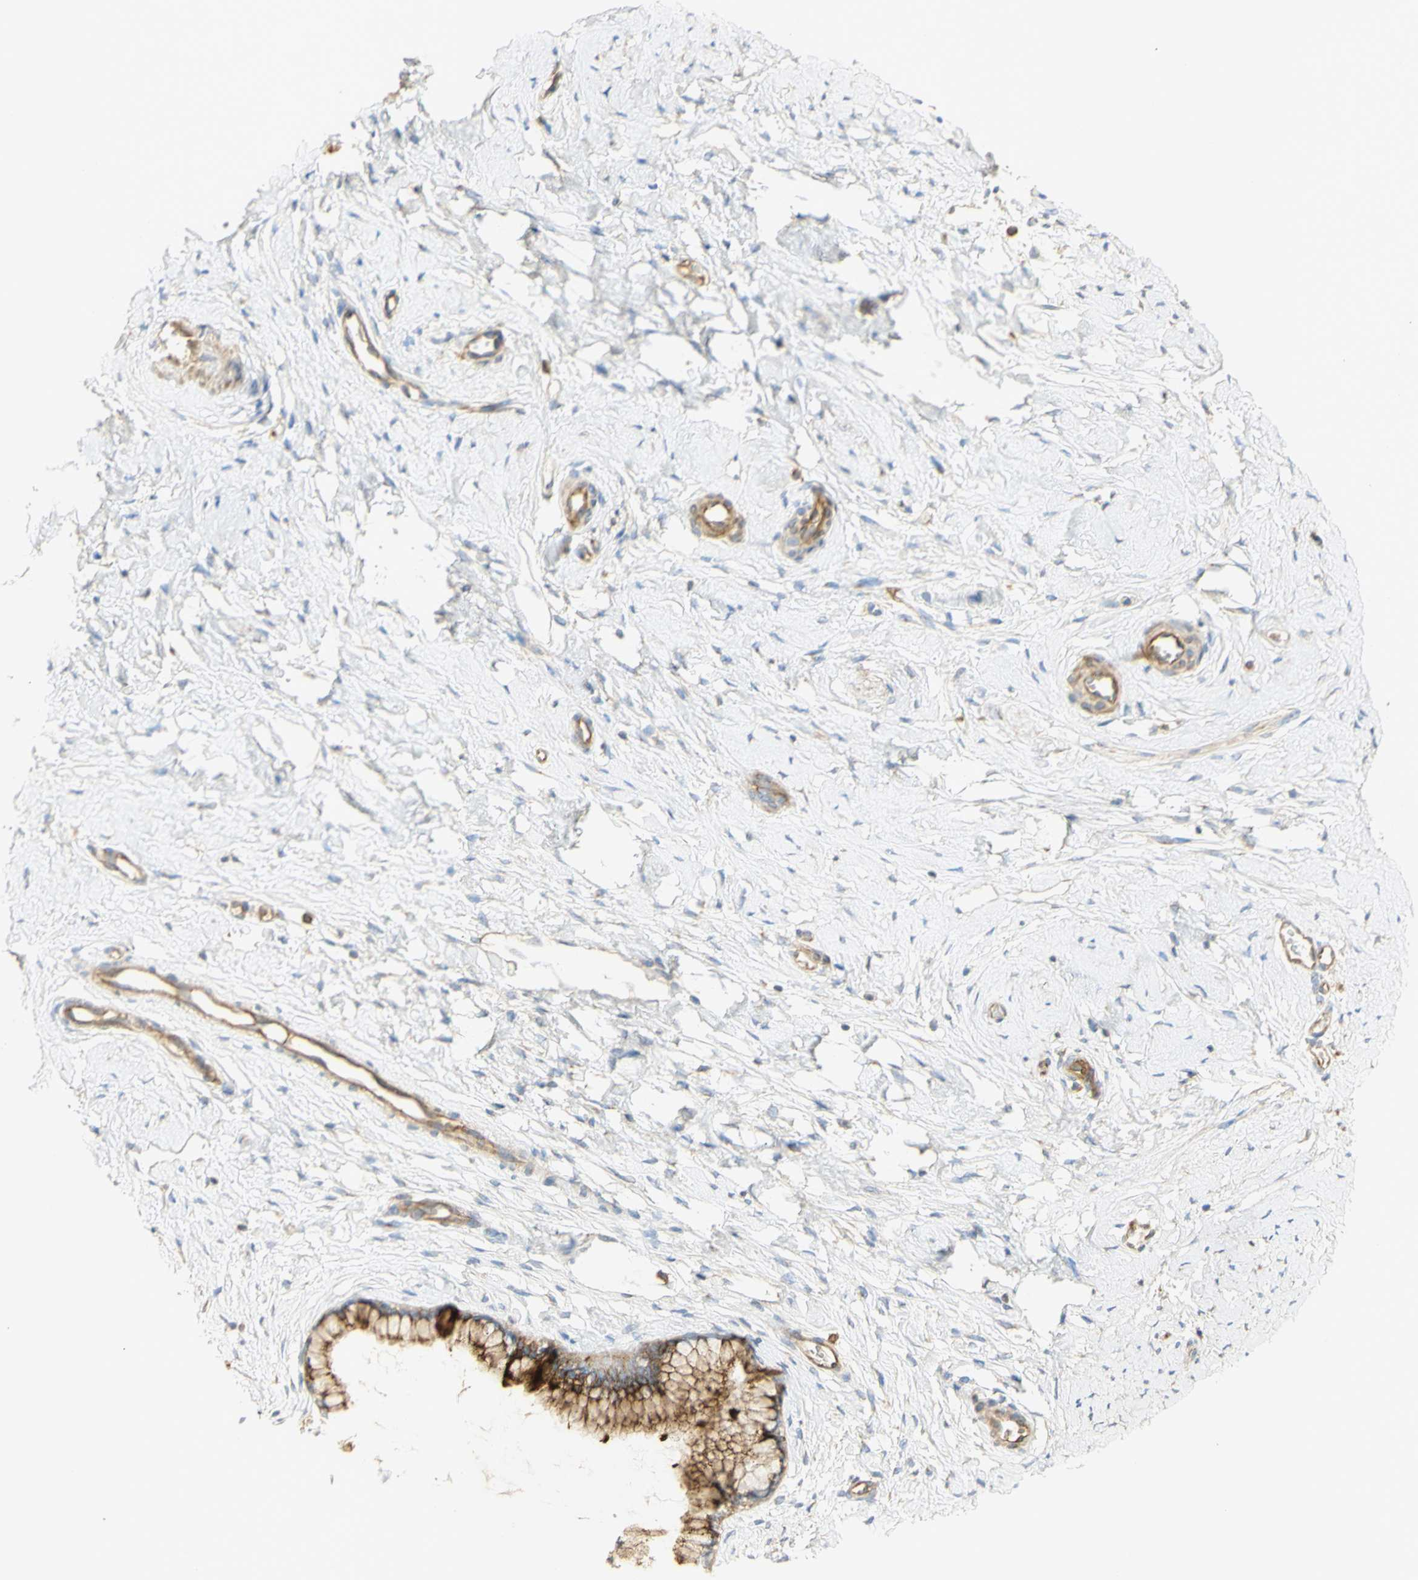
{"staining": {"intensity": "moderate", "quantity": ">75%", "location": "cytoplasmic/membranous"}, "tissue": "cervix", "cell_type": "Glandular cells", "image_type": "normal", "snomed": [{"axis": "morphology", "description": "Normal tissue, NOS"}, {"axis": "topography", "description": "Cervix"}], "caption": "Moderate cytoplasmic/membranous protein expression is identified in about >75% of glandular cells in cervix.", "gene": "KCNE4", "patient": {"sex": "female", "age": 65}}